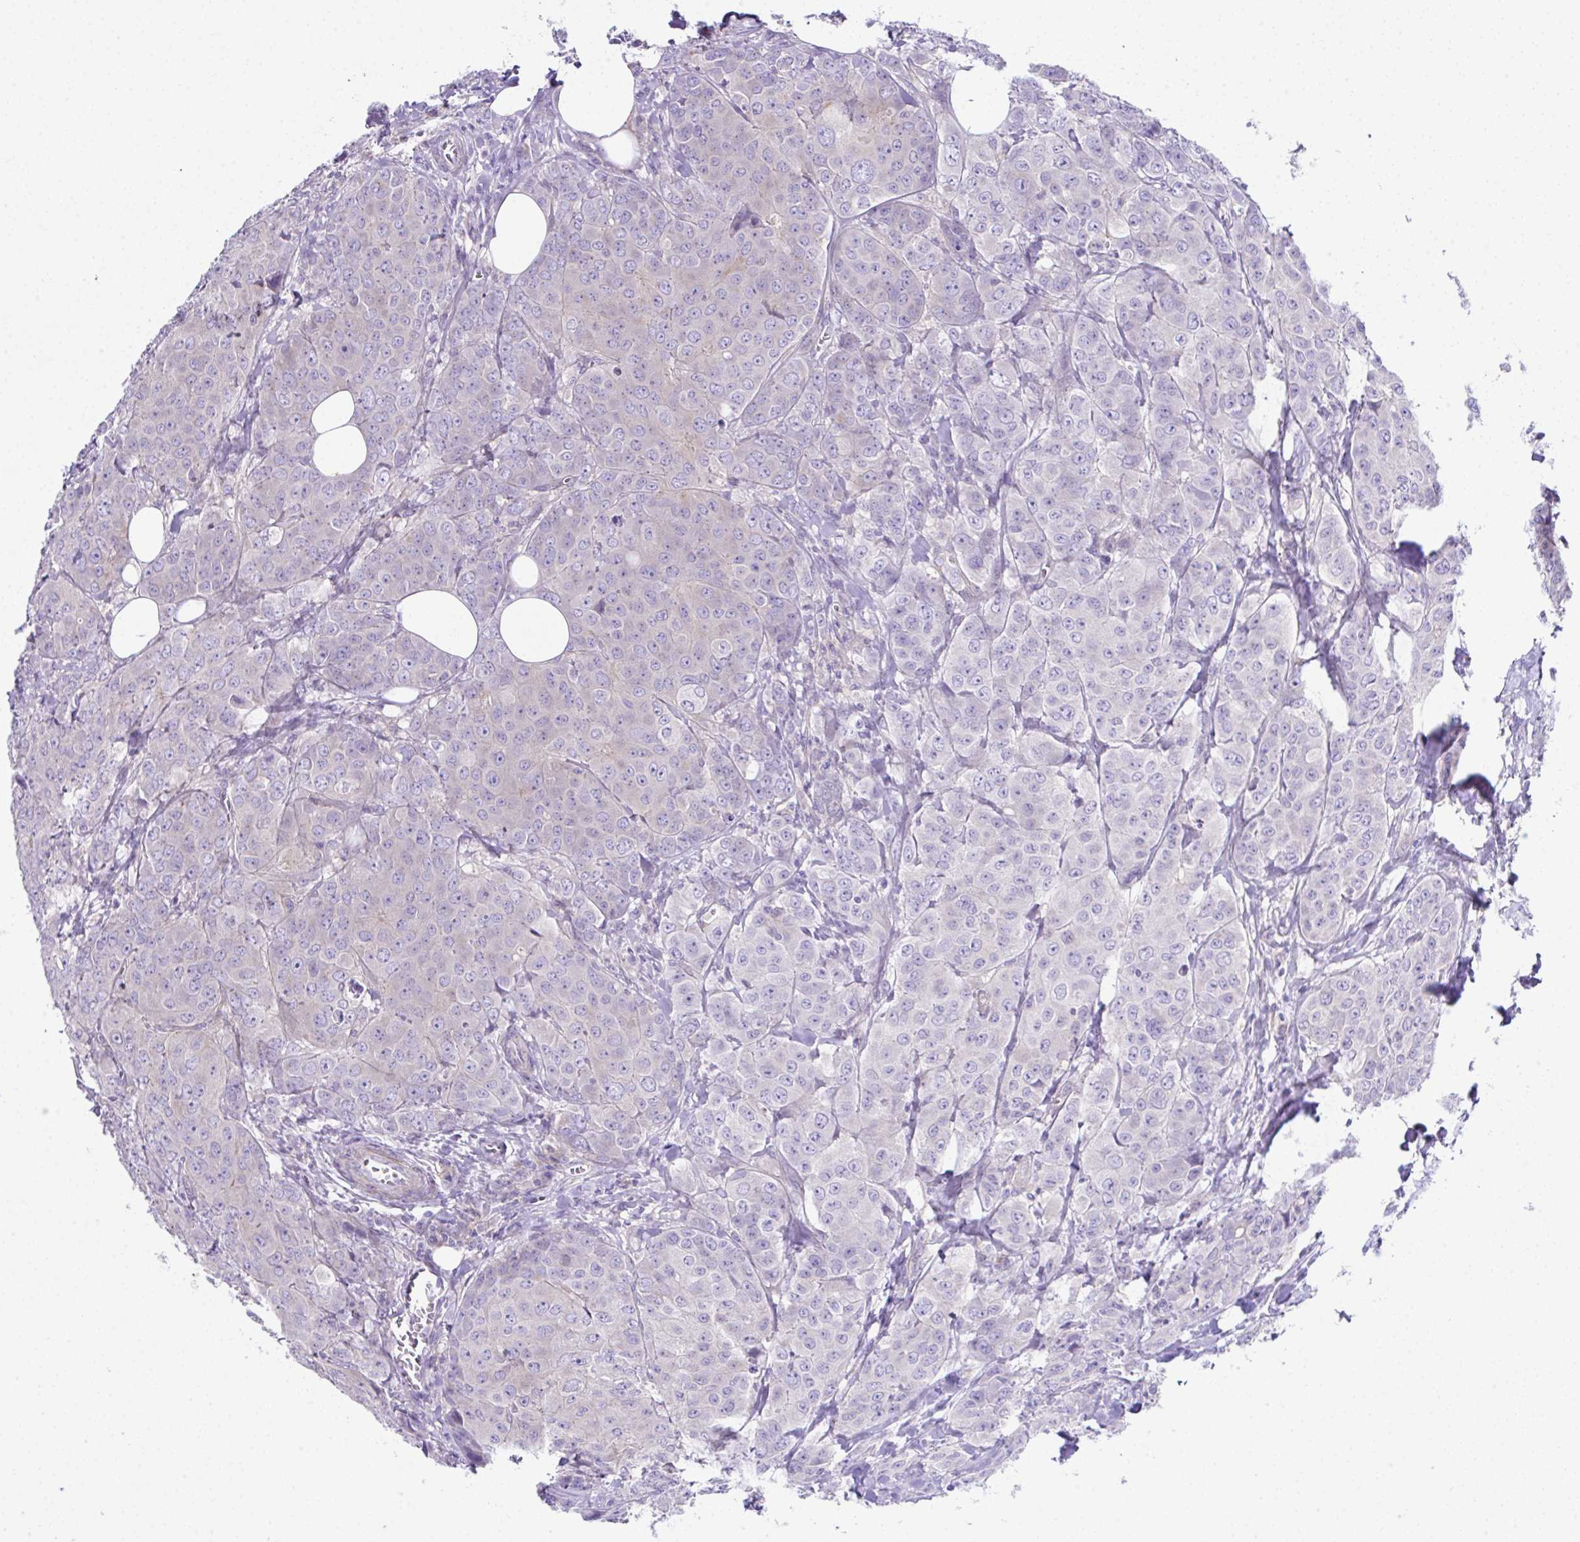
{"staining": {"intensity": "negative", "quantity": "none", "location": "none"}, "tissue": "breast cancer", "cell_type": "Tumor cells", "image_type": "cancer", "snomed": [{"axis": "morphology", "description": "Duct carcinoma"}, {"axis": "topography", "description": "Breast"}], "caption": "IHC of breast cancer displays no positivity in tumor cells.", "gene": "OR4P4", "patient": {"sex": "female", "age": 43}}